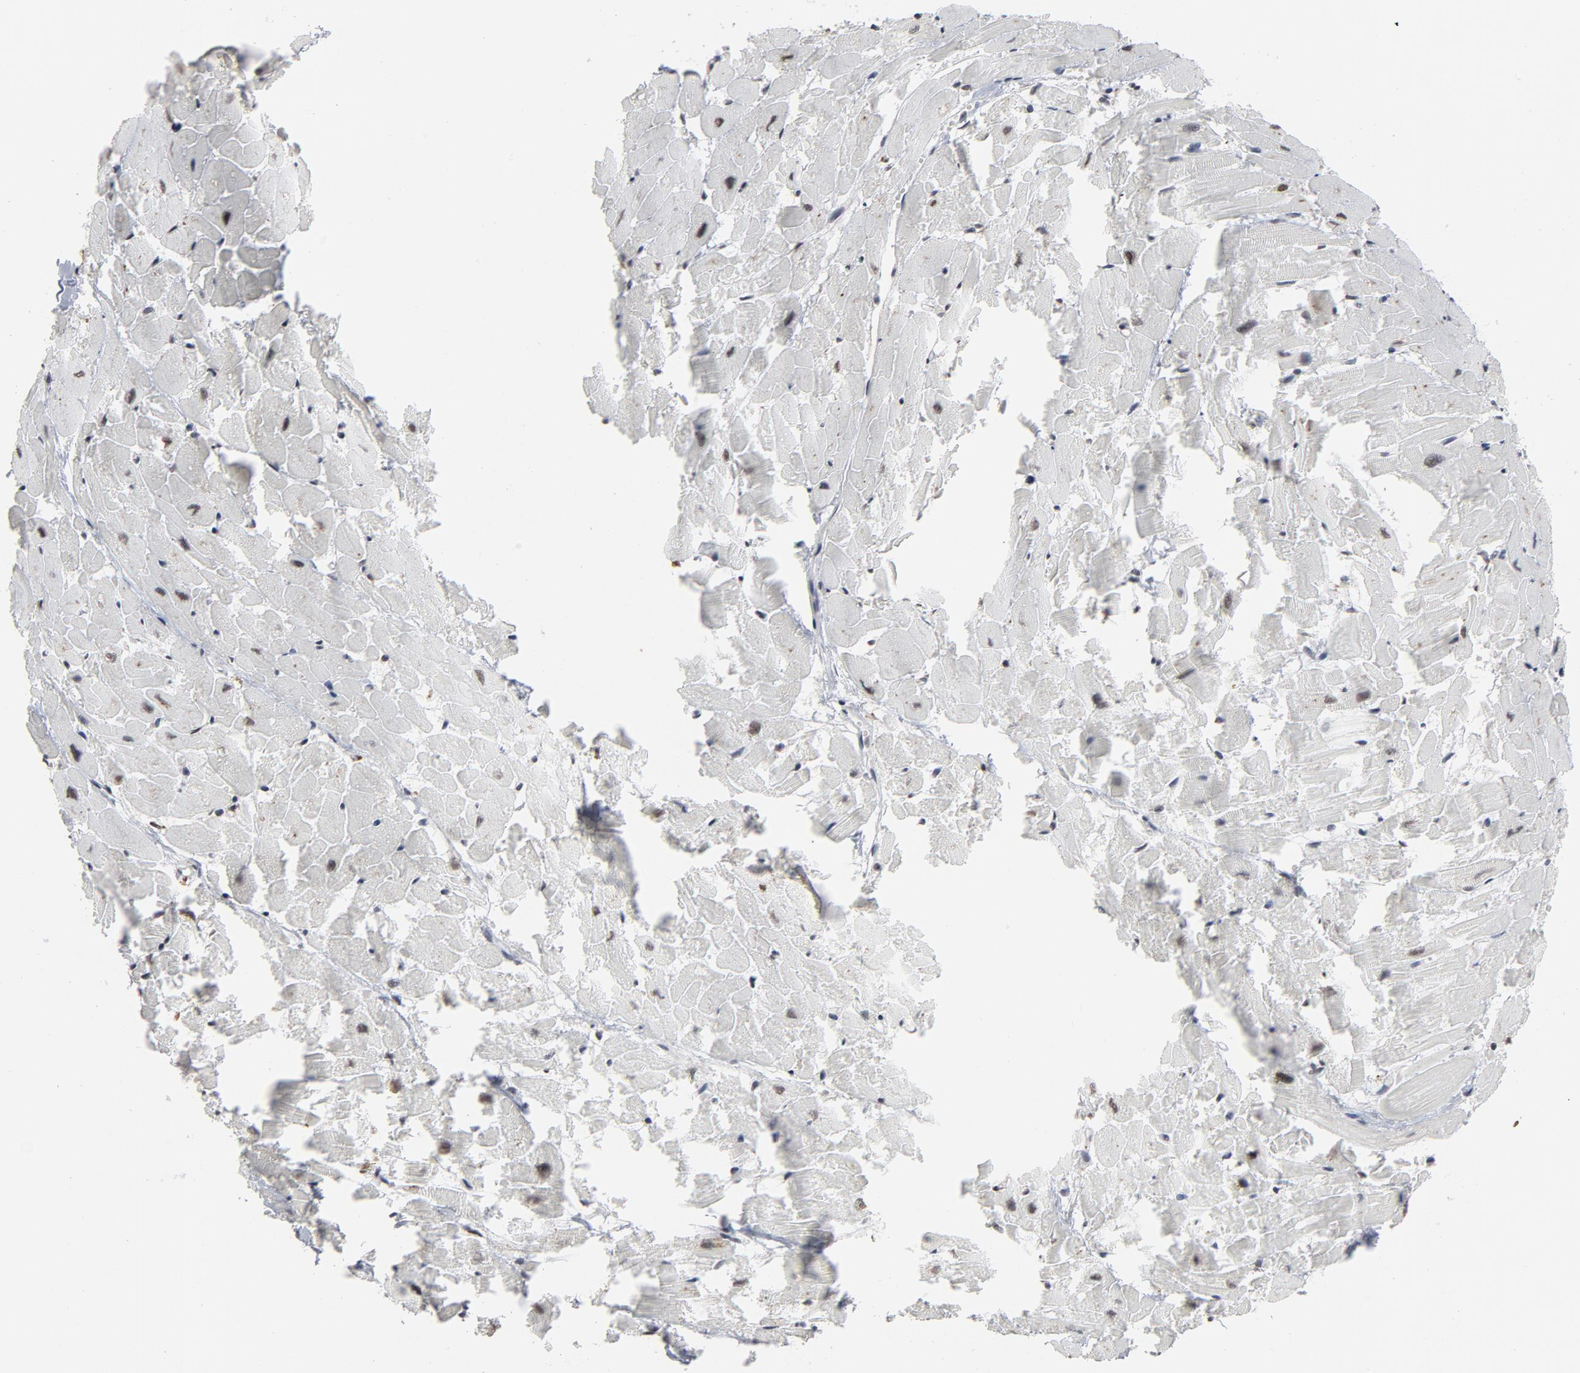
{"staining": {"intensity": "moderate", "quantity": "25%-75%", "location": "nuclear"}, "tissue": "heart muscle", "cell_type": "Cardiomyocytes", "image_type": "normal", "snomed": [{"axis": "morphology", "description": "Normal tissue, NOS"}, {"axis": "topography", "description": "Heart"}], "caption": "The image displays a brown stain indicating the presence of a protein in the nuclear of cardiomyocytes in heart muscle. Nuclei are stained in blue.", "gene": "MRE11", "patient": {"sex": "female", "age": 19}}